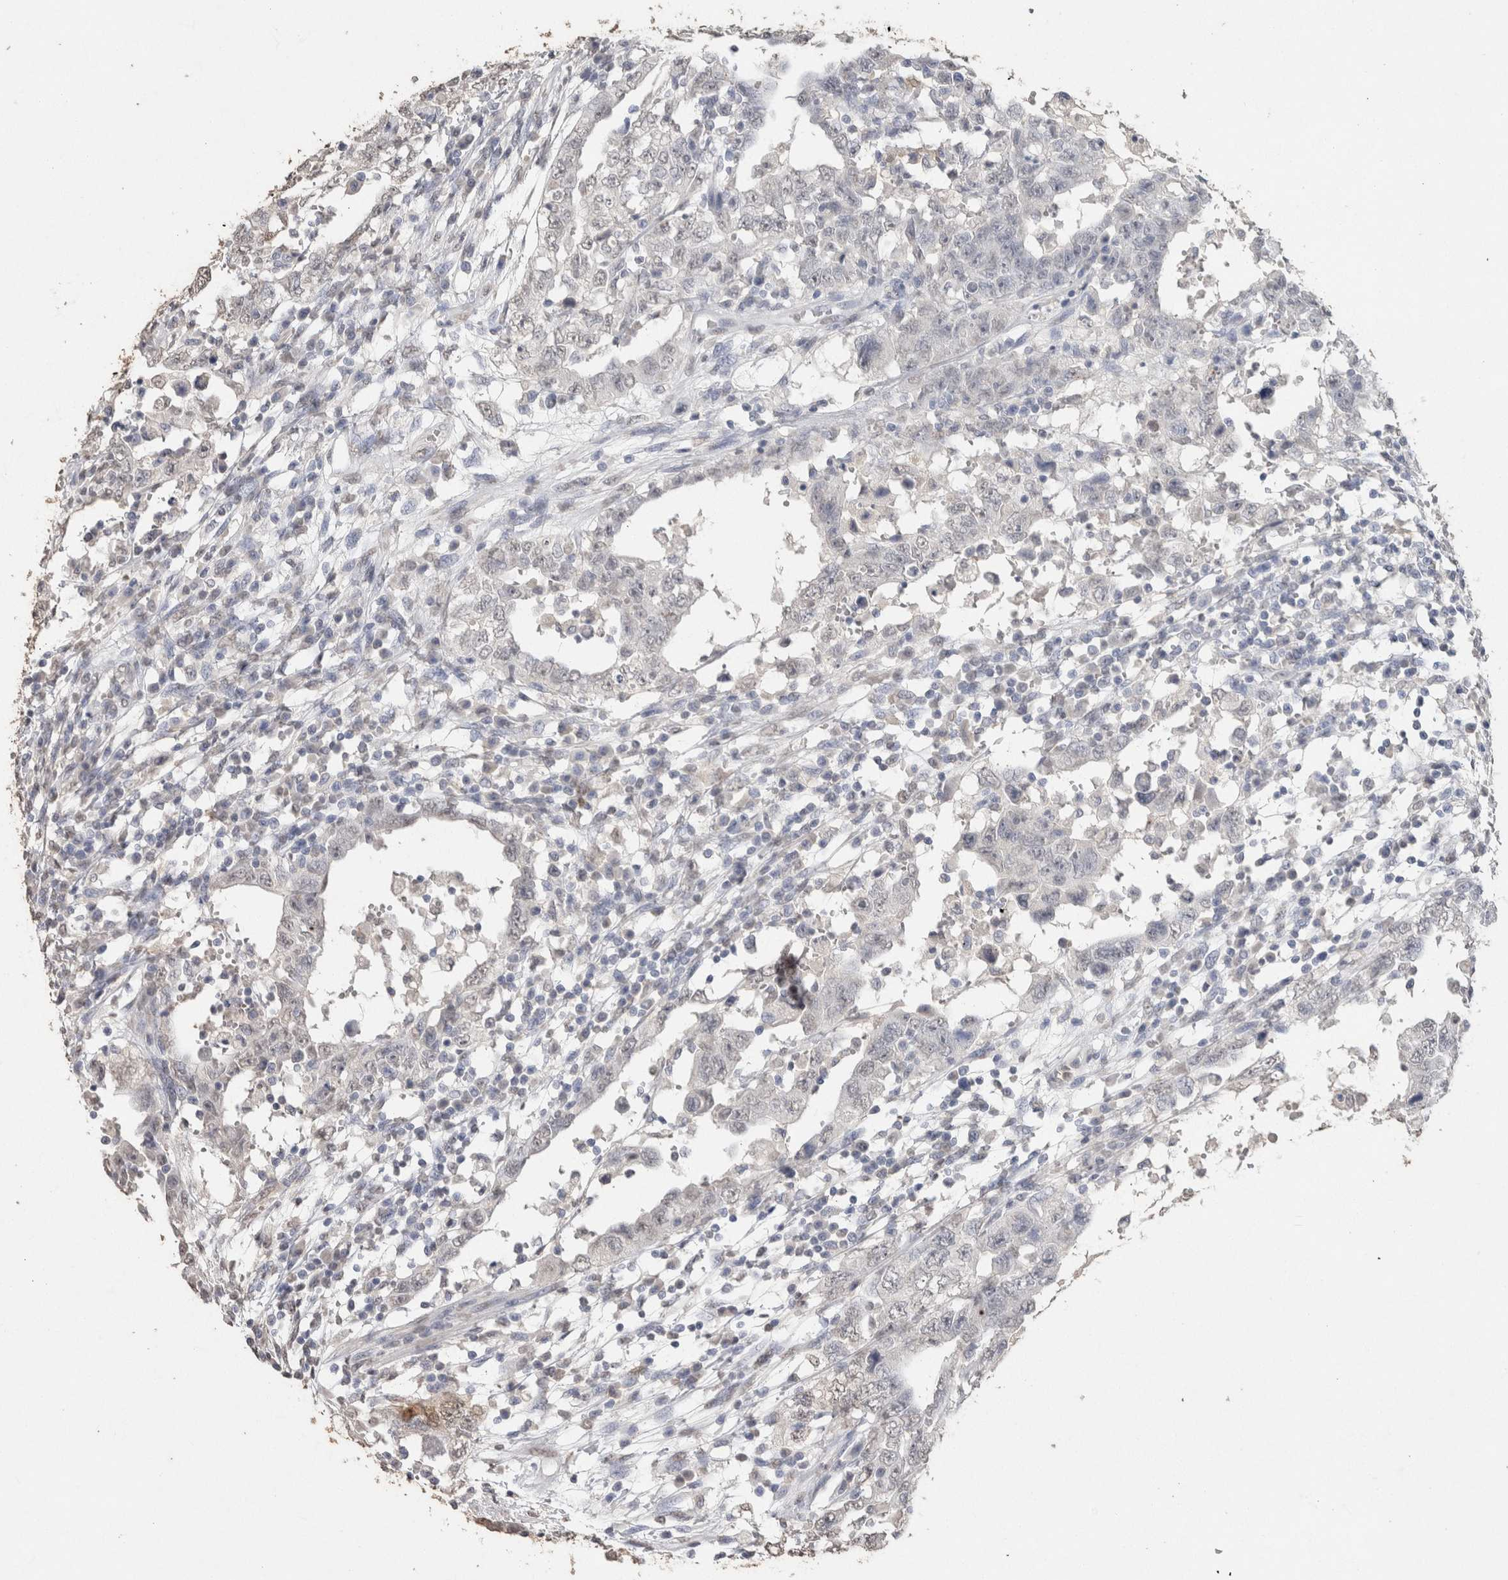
{"staining": {"intensity": "negative", "quantity": "none", "location": "none"}, "tissue": "testis cancer", "cell_type": "Tumor cells", "image_type": "cancer", "snomed": [{"axis": "morphology", "description": "Carcinoma, Embryonal, NOS"}, {"axis": "topography", "description": "Testis"}], "caption": "Testis cancer was stained to show a protein in brown. There is no significant expression in tumor cells.", "gene": "LGALS2", "patient": {"sex": "male", "age": 26}}